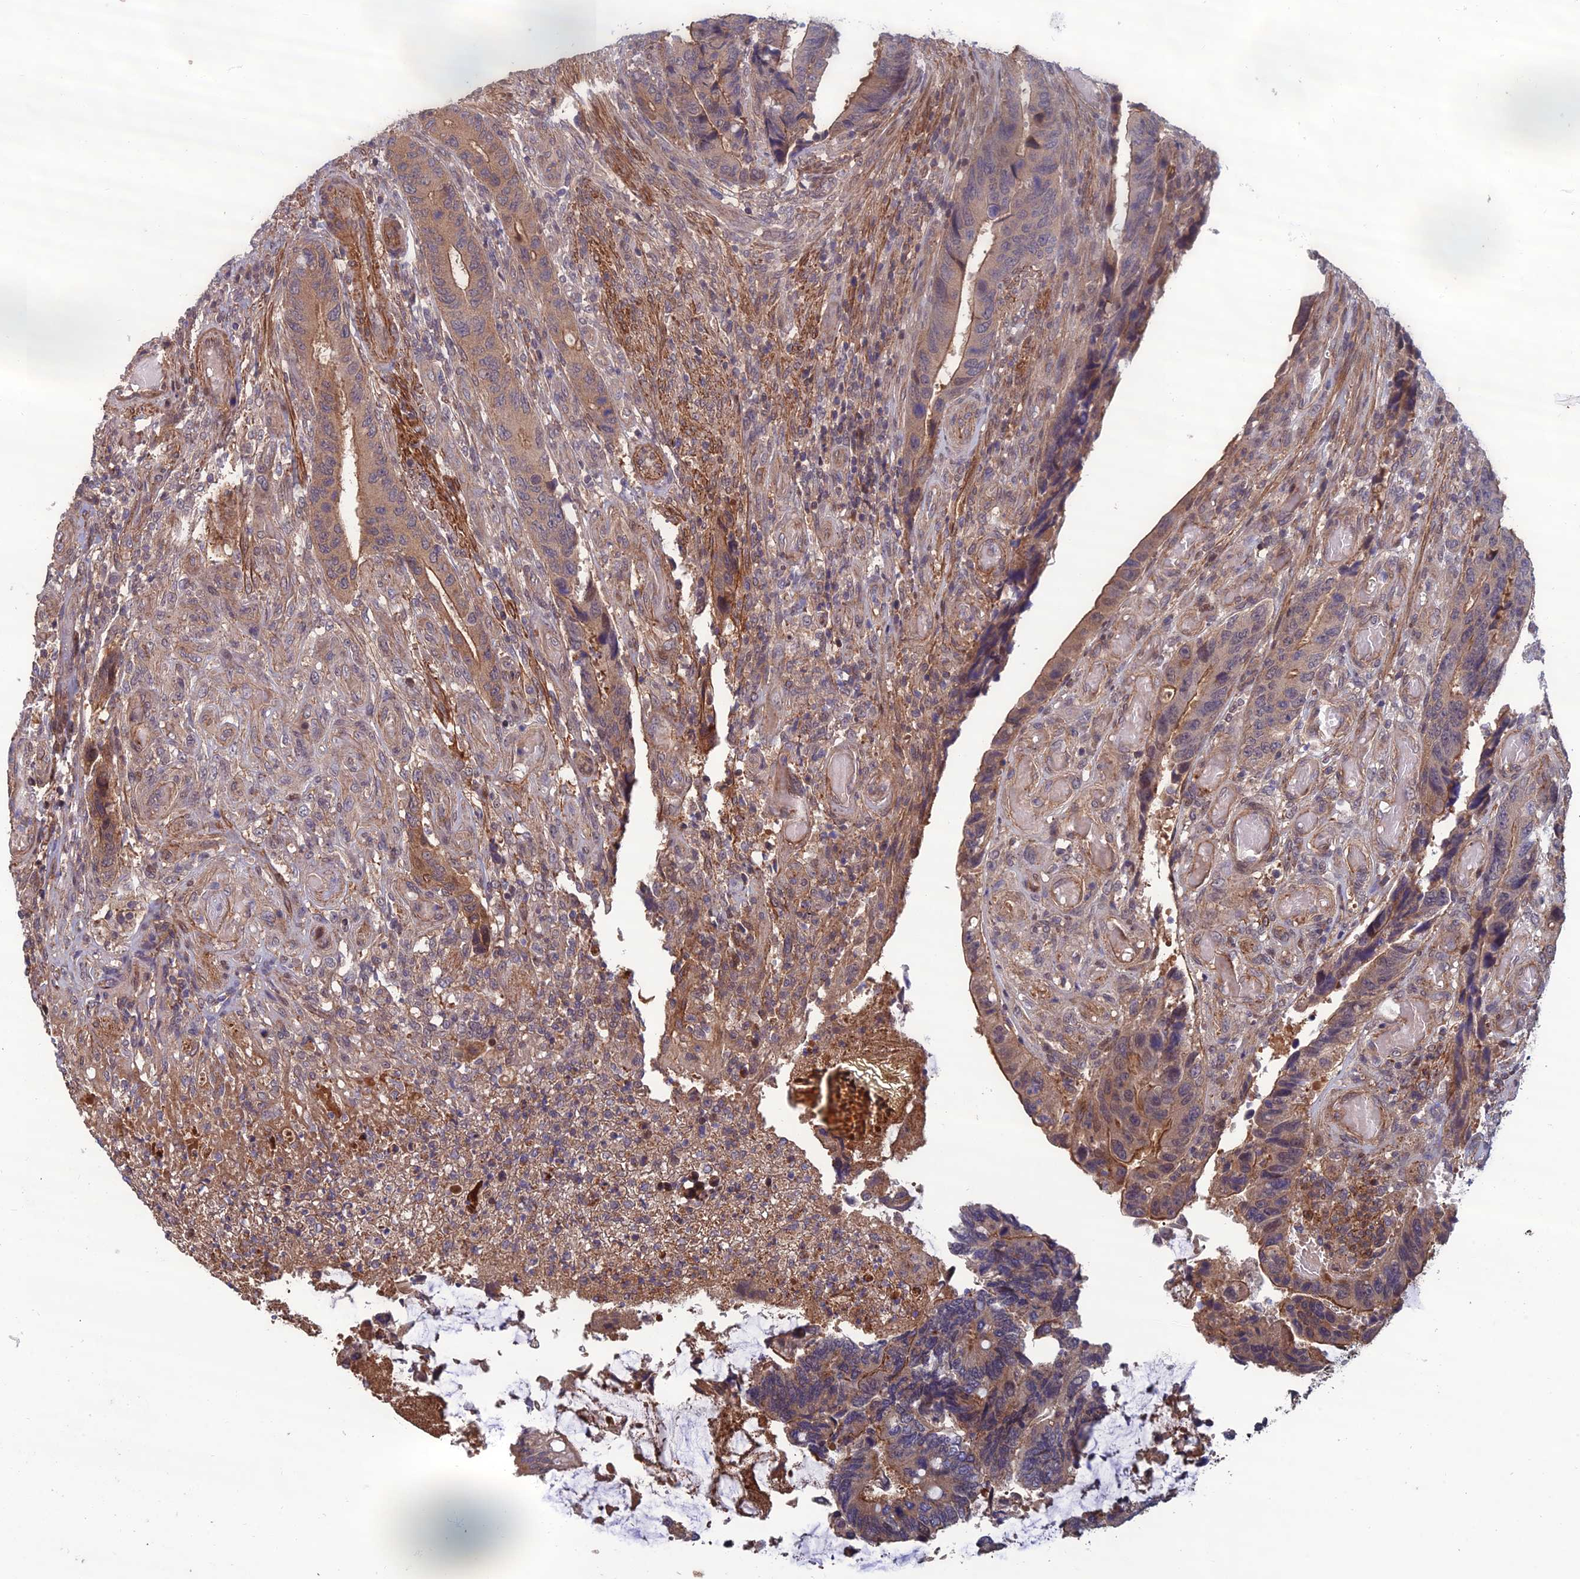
{"staining": {"intensity": "moderate", "quantity": "25%-75%", "location": "cytoplasmic/membranous"}, "tissue": "colorectal cancer", "cell_type": "Tumor cells", "image_type": "cancer", "snomed": [{"axis": "morphology", "description": "Adenocarcinoma, NOS"}, {"axis": "topography", "description": "Colon"}], "caption": "Adenocarcinoma (colorectal) stained with IHC reveals moderate cytoplasmic/membranous staining in about 25%-75% of tumor cells.", "gene": "CCDC183", "patient": {"sex": "male", "age": 87}}